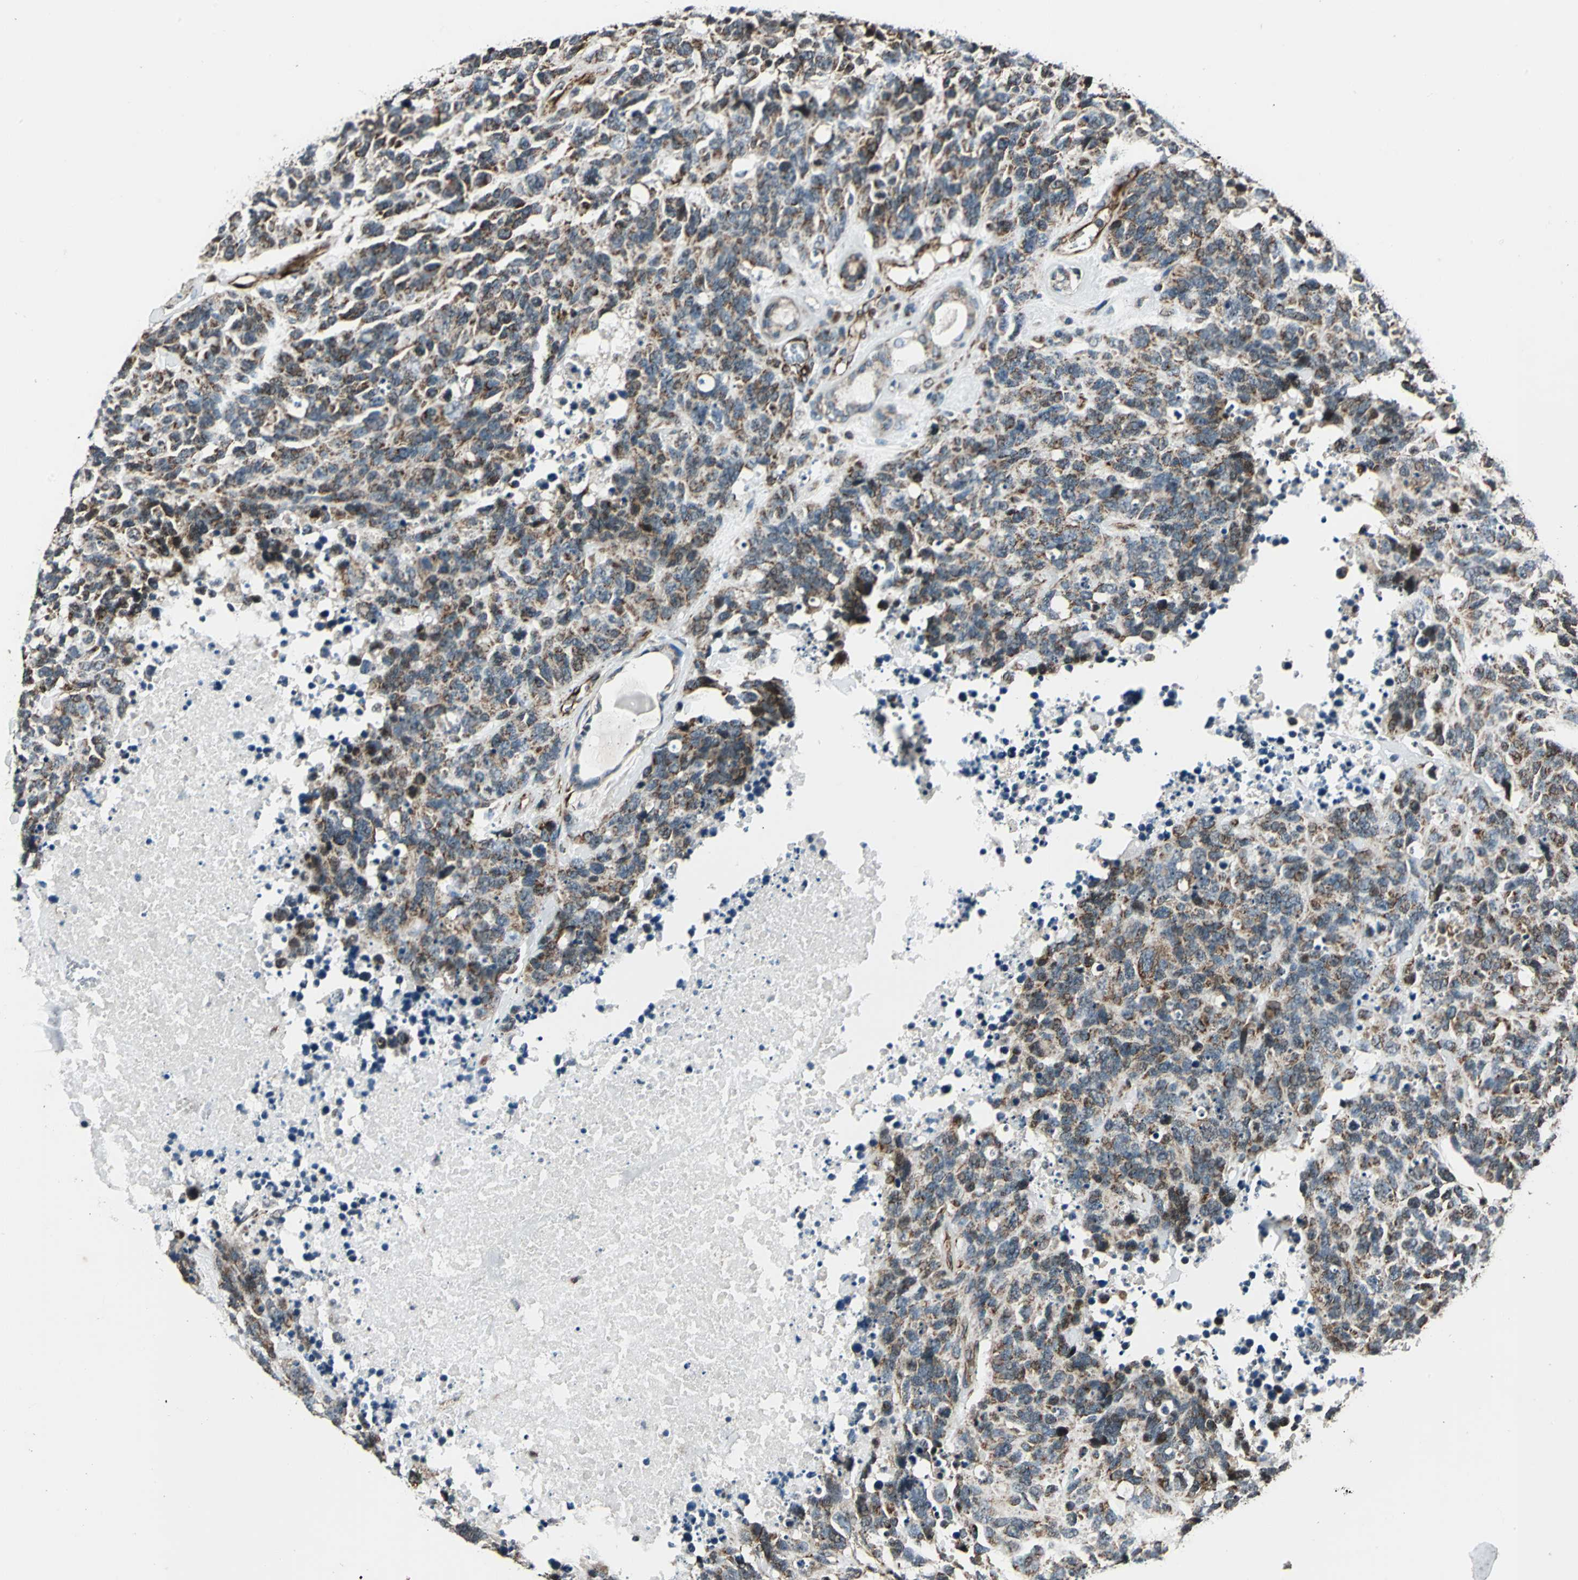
{"staining": {"intensity": "strong", "quantity": ">75%", "location": "cytoplasmic/membranous"}, "tissue": "lung cancer", "cell_type": "Tumor cells", "image_type": "cancer", "snomed": [{"axis": "morphology", "description": "Neoplasm, malignant, NOS"}, {"axis": "topography", "description": "Lung"}], "caption": "High-power microscopy captured an immunohistochemistry (IHC) histopathology image of lung neoplasm (malignant), revealing strong cytoplasmic/membranous expression in approximately >75% of tumor cells.", "gene": "EXD2", "patient": {"sex": "female", "age": 58}}